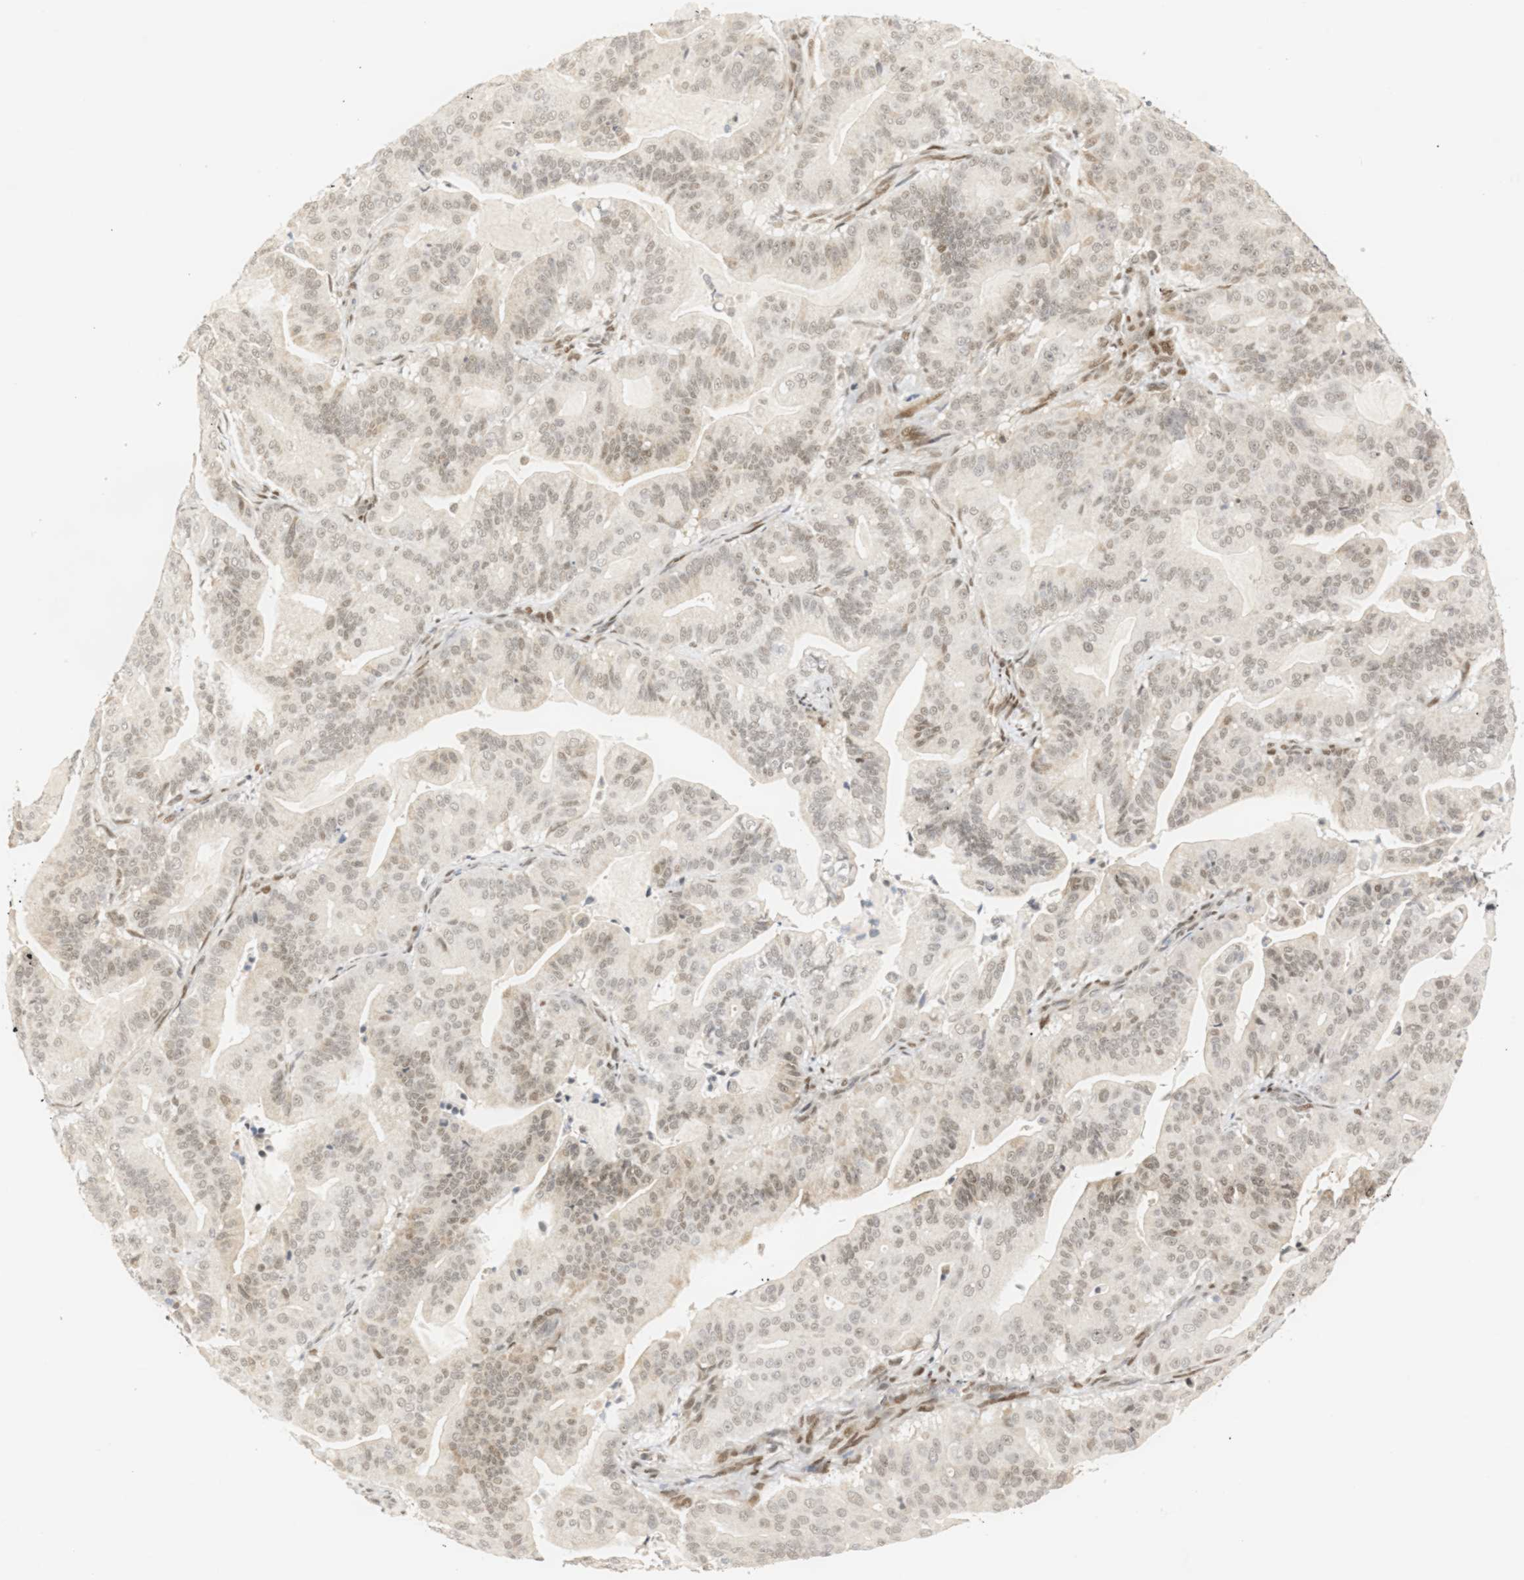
{"staining": {"intensity": "weak", "quantity": "25%-75%", "location": "nuclear"}, "tissue": "pancreatic cancer", "cell_type": "Tumor cells", "image_type": "cancer", "snomed": [{"axis": "morphology", "description": "Adenocarcinoma, NOS"}, {"axis": "topography", "description": "Pancreas"}], "caption": "Adenocarcinoma (pancreatic) tissue displays weak nuclear positivity in approximately 25%-75% of tumor cells, visualized by immunohistochemistry.", "gene": "SSBP2", "patient": {"sex": "male", "age": 63}}